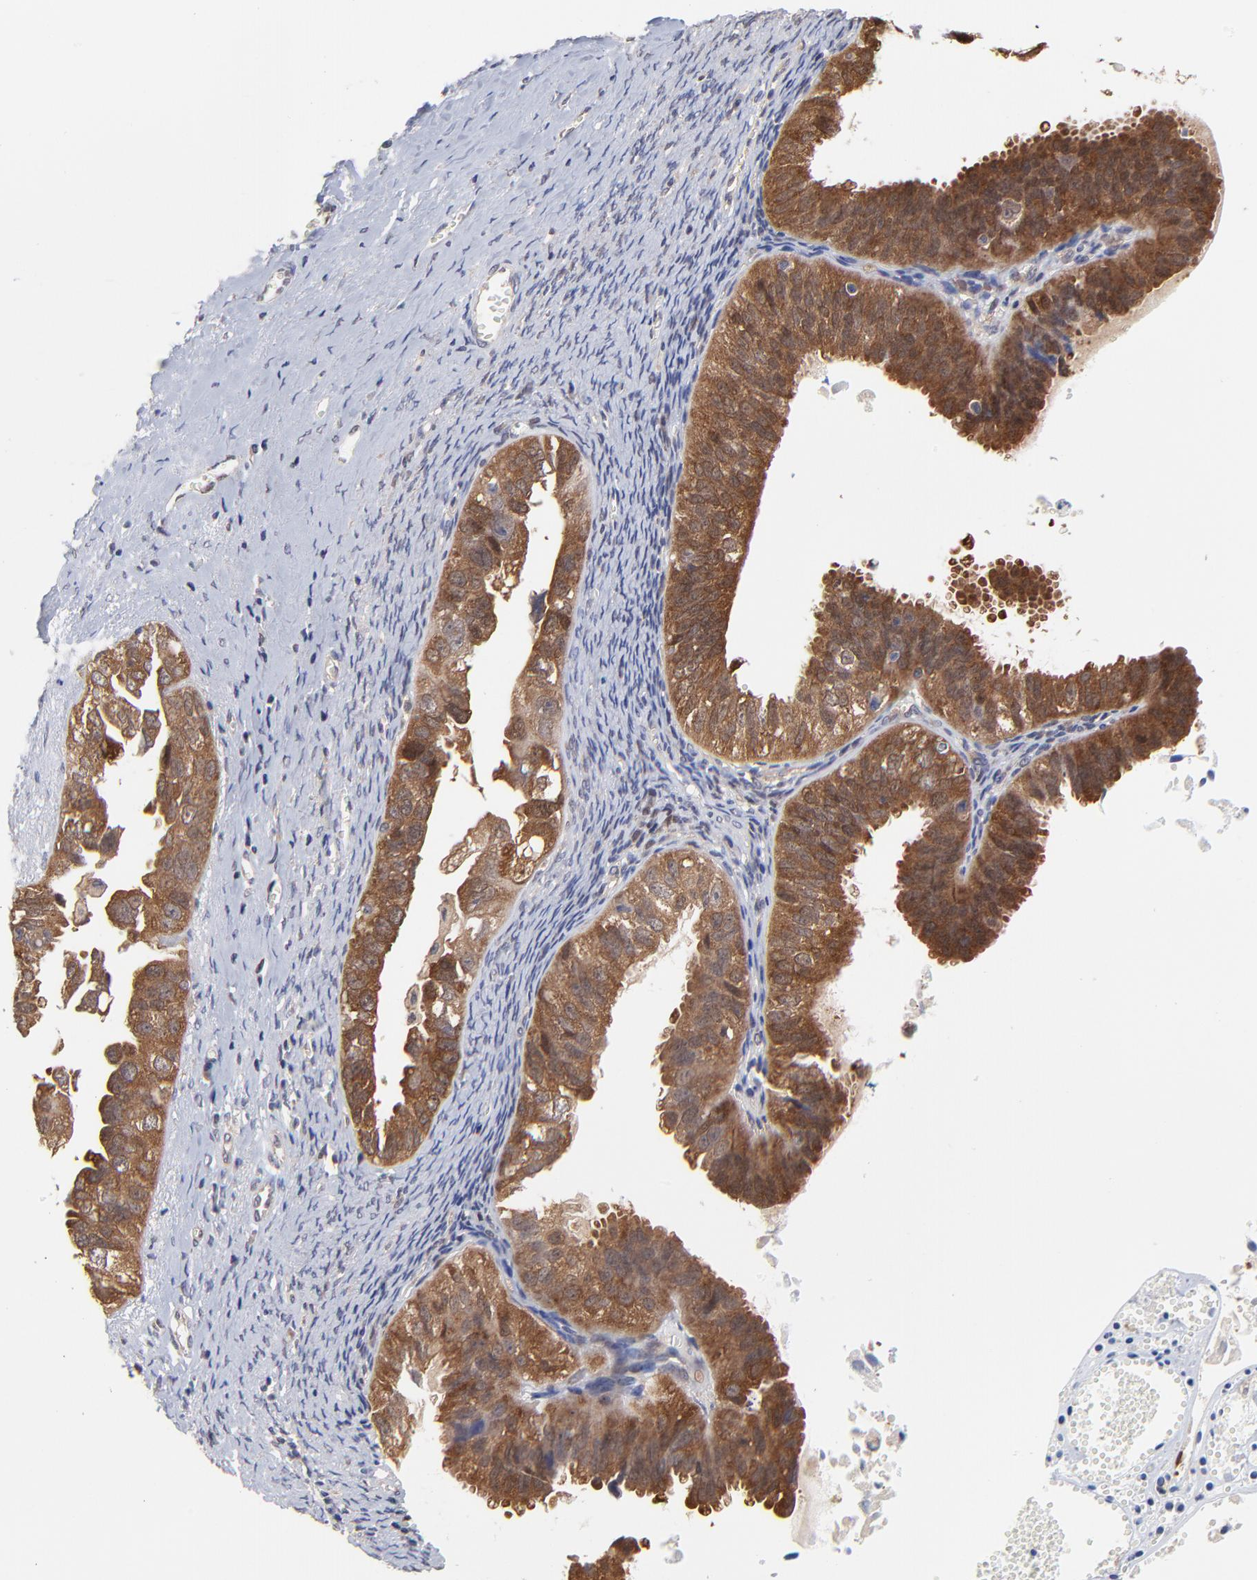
{"staining": {"intensity": "strong", "quantity": ">75%", "location": "cytoplasmic/membranous"}, "tissue": "ovarian cancer", "cell_type": "Tumor cells", "image_type": "cancer", "snomed": [{"axis": "morphology", "description": "Carcinoma, endometroid"}, {"axis": "topography", "description": "Ovary"}], "caption": "Human ovarian cancer (endometroid carcinoma) stained with a protein marker reveals strong staining in tumor cells.", "gene": "GART", "patient": {"sex": "female", "age": 85}}